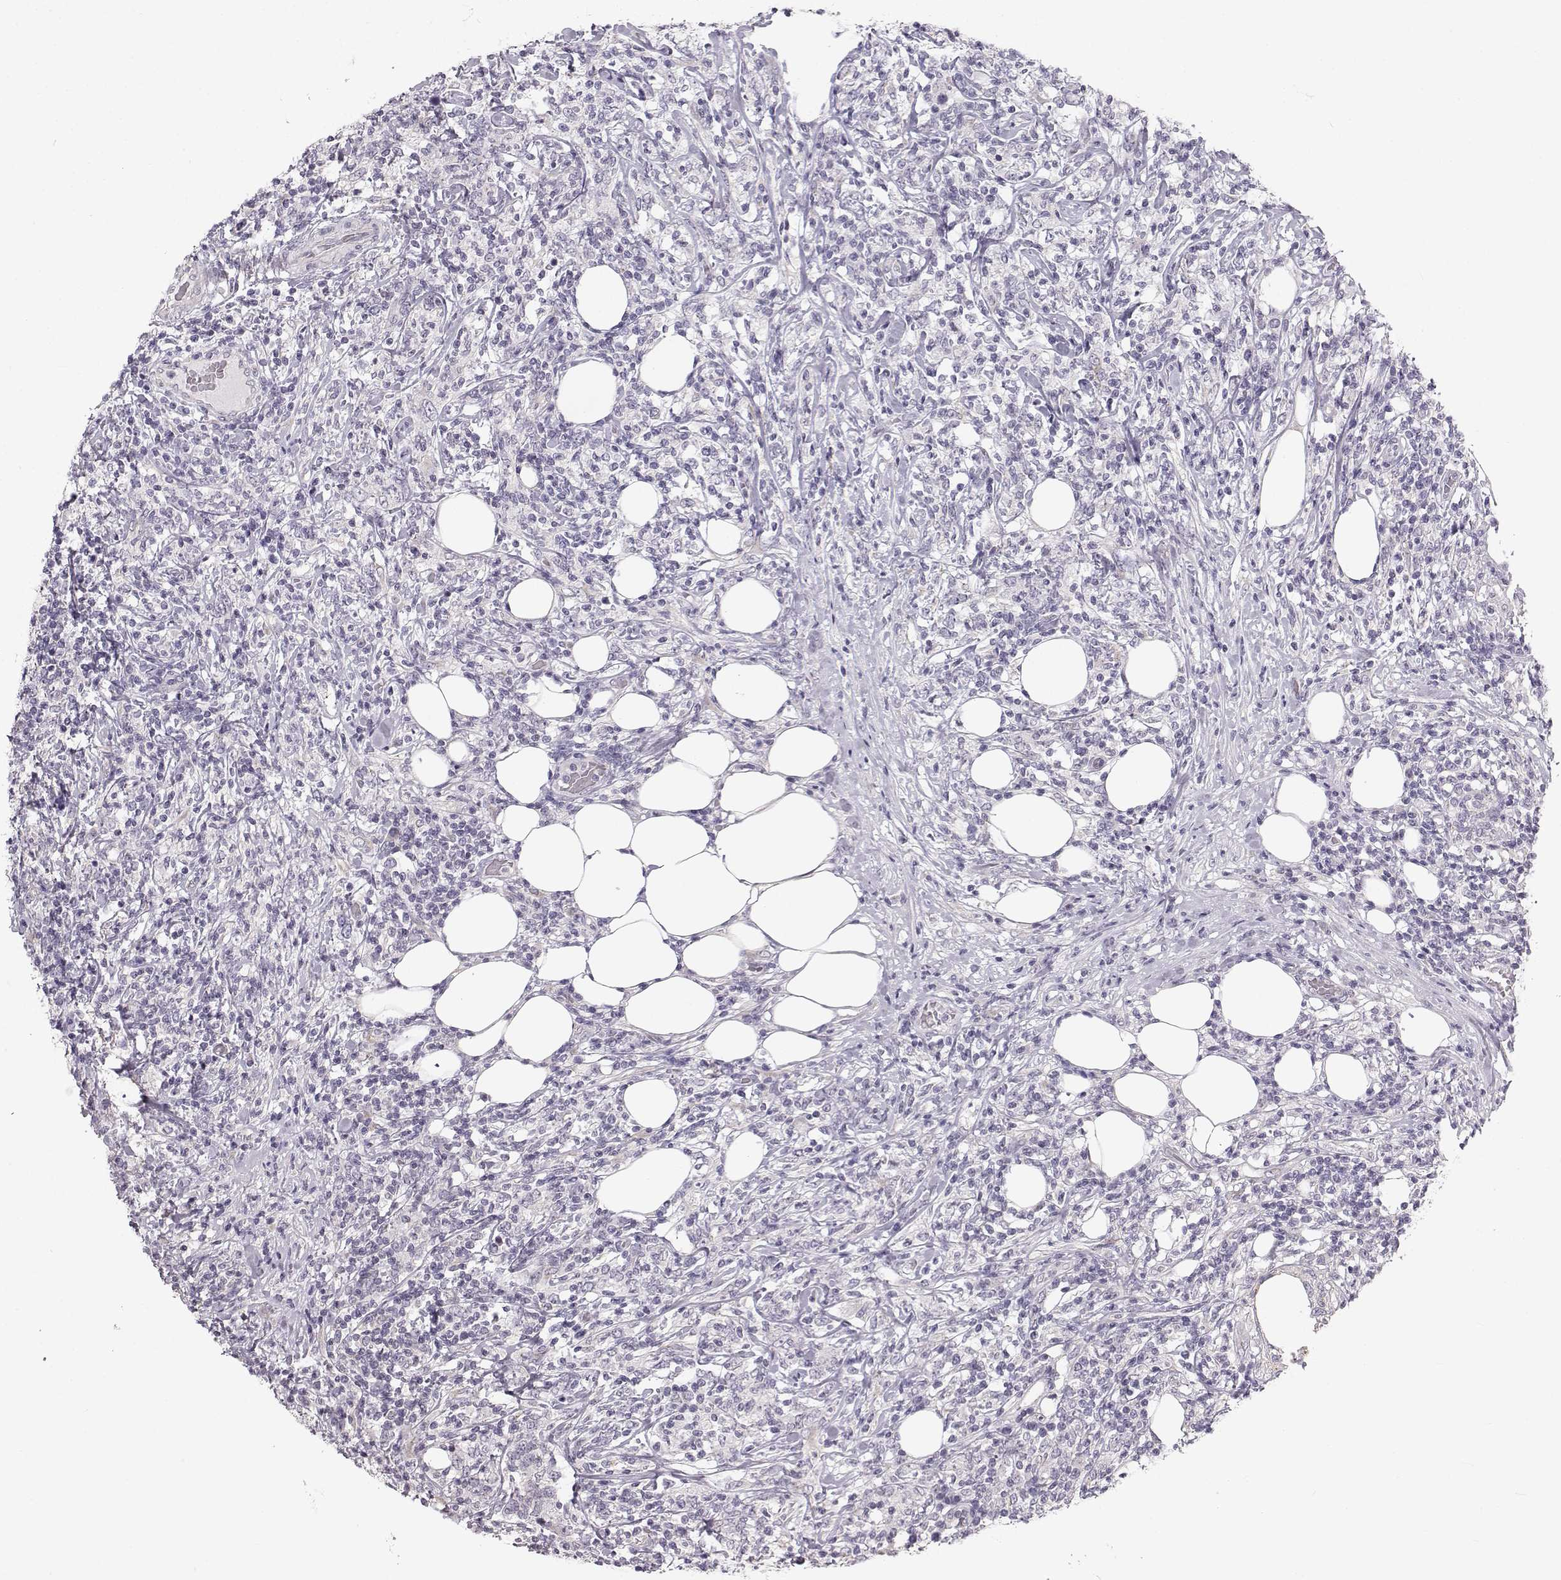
{"staining": {"intensity": "negative", "quantity": "none", "location": "none"}, "tissue": "lymphoma", "cell_type": "Tumor cells", "image_type": "cancer", "snomed": [{"axis": "morphology", "description": "Malignant lymphoma, non-Hodgkin's type, High grade"}, {"axis": "topography", "description": "Lymph node"}], "caption": "The micrograph demonstrates no significant staining in tumor cells of malignant lymphoma, non-Hodgkin's type (high-grade).", "gene": "OIP5", "patient": {"sex": "female", "age": 84}}